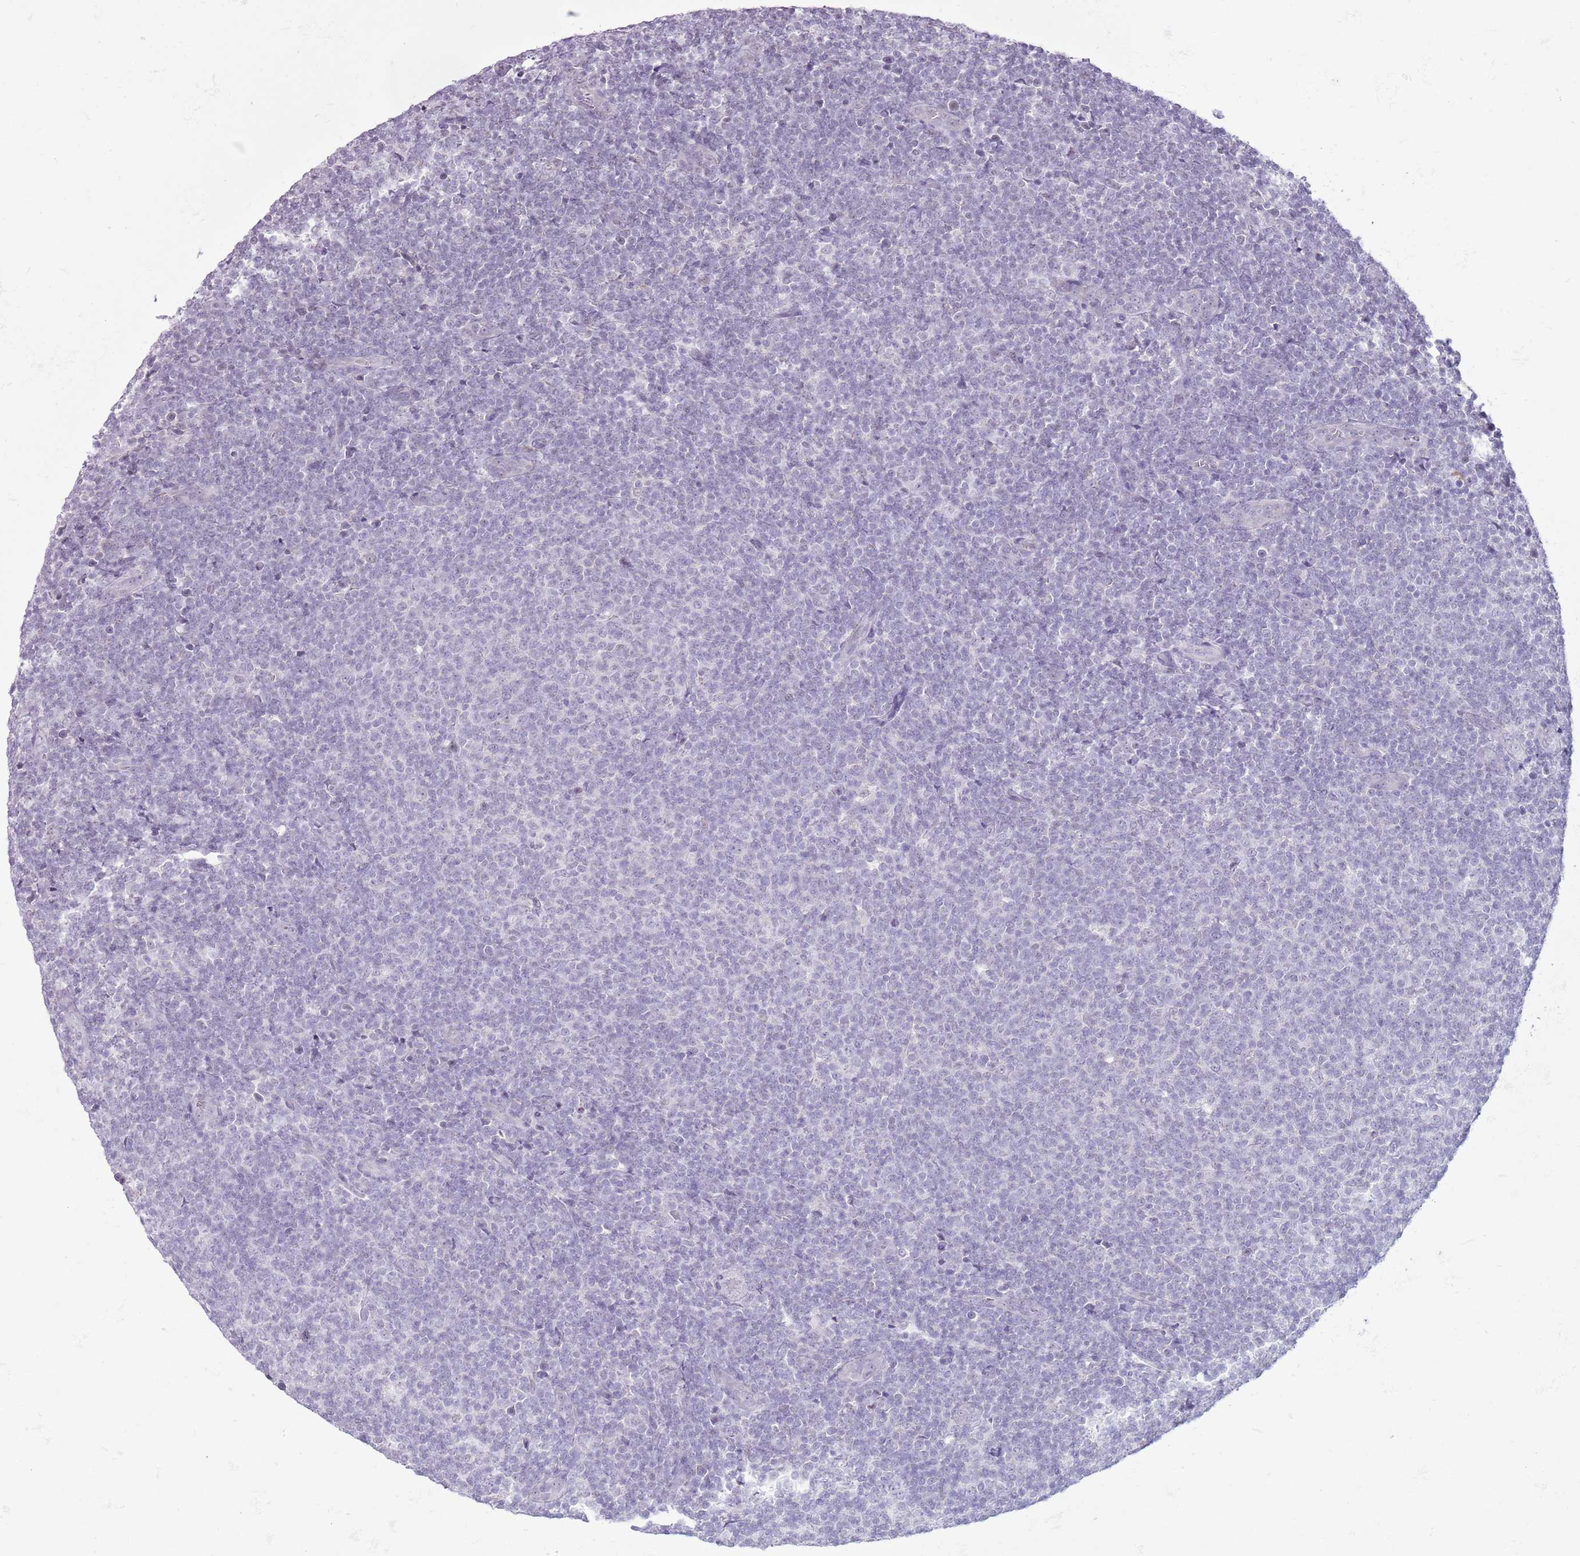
{"staining": {"intensity": "negative", "quantity": "none", "location": "none"}, "tissue": "lymphoma", "cell_type": "Tumor cells", "image_type": "cancer", "snomed": [{"axis": "morphology", "description": "Malignant lymphoma, non-Hodgkin's type, Low grade"}, {"axis": "topography", "description": "Lymph node"}], "caption": "Immunohistochemical staining of lymphoma displays no significant expression in tumor cells.", "gene": "RPL3L", "patient": {"sex": "male", "age": 66}}